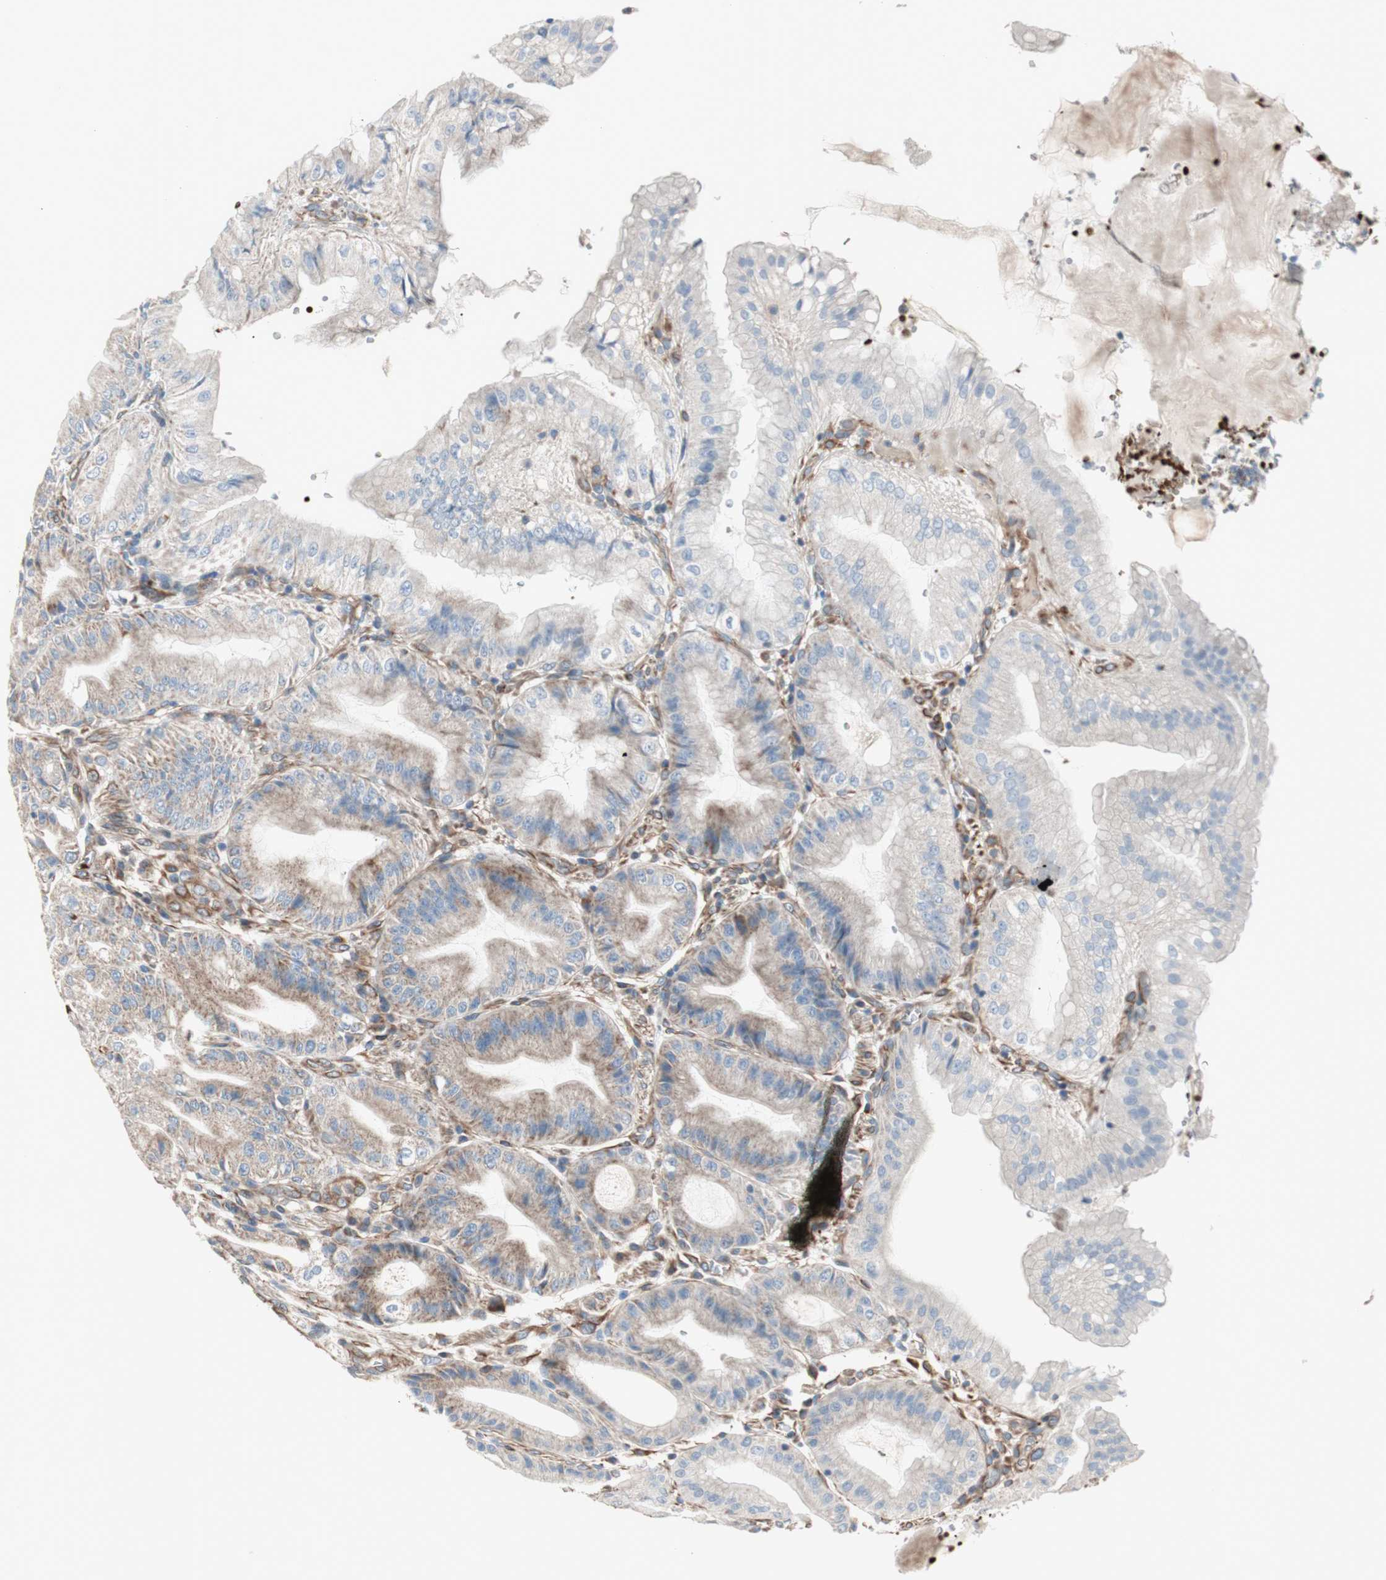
{"staining": {"intensity": "weak", "quantity": "25%-75%", "location": "cytoplasmic/membranous"}, "tissue": "stomach", "cell_type": "Glandular cells", "image_type": "normal", "snomed": [{"axis": "morphology", "description": "Normal tissue, NOS"}, {"axis": "topography", "description": "Stomach, lower"}], "caption": "This micrograph shows immunohistochemistry staining of unremarkable human stomach, with low weak cytoplasmic/membranous staining in about 25%-75% of glandular cells.", "gene": "SRCIN1", "patient": {"sex": "male", "age": 71}}